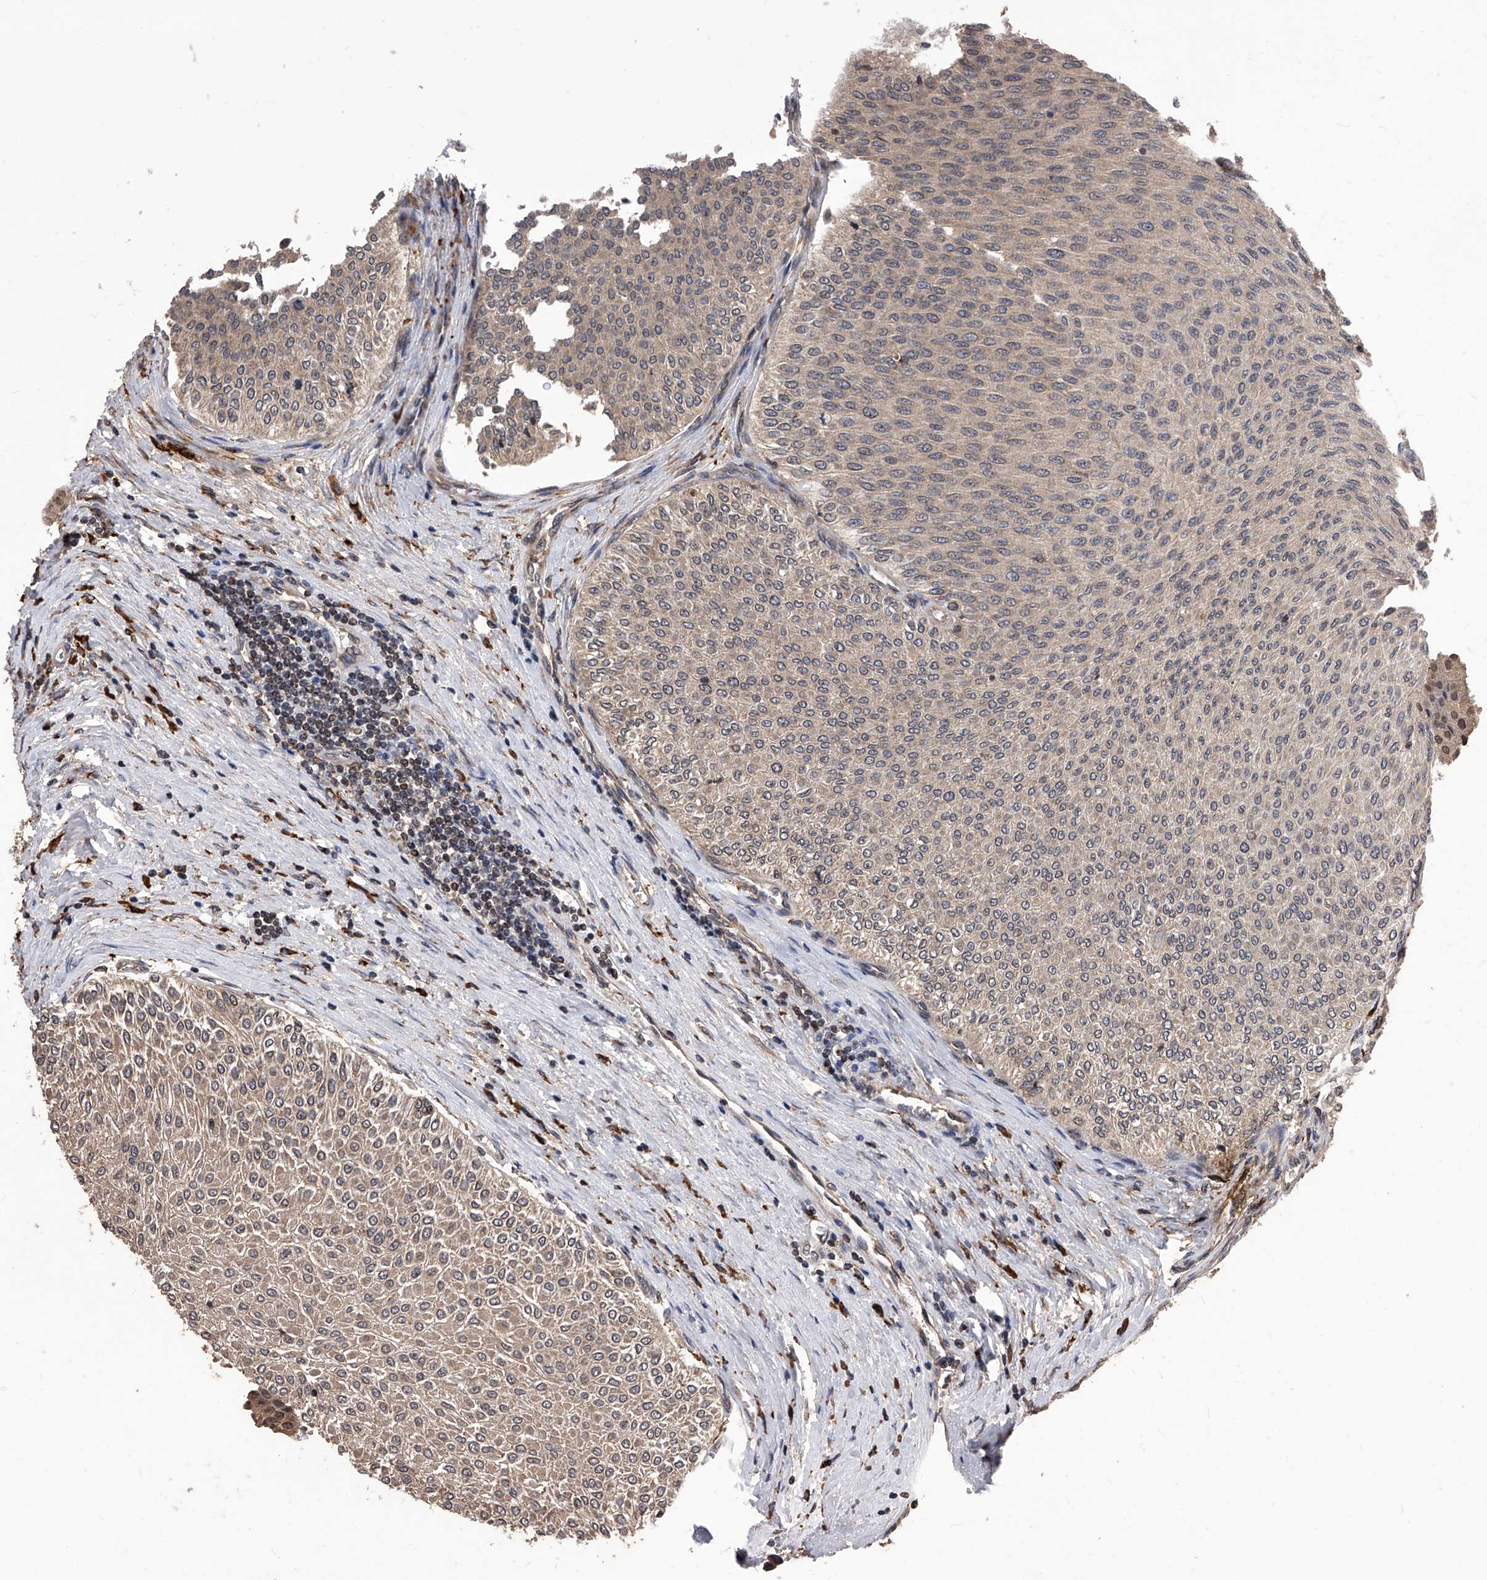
{"staining": {"intensity": "weak", "quantity": ">75%", "location": "cytoplasmic/membranous,nuclear"}, "tissue": "urothelial cancer", "cell_type": "Tumor cells", "image_type": "cancer", "snomed": [{"axis": "morphology", "description": "Urothelial carcinoma, Low grade"}, {"axis": "topography", "description": "Urinary bladder"}], "caption": "IHC image of neoplastic tissue: human low-grade urothelial carcinoma stained using immunohistochemistry exhibits low levels of weak protein expression localized specifically in the cytoplasmic/membranous and nuclear of tumor cells, appearing as a cytoplasmic/membranous and nuclear brown color.", "gene": "ID1", "patient": {"sex": "male", "age": 78}}